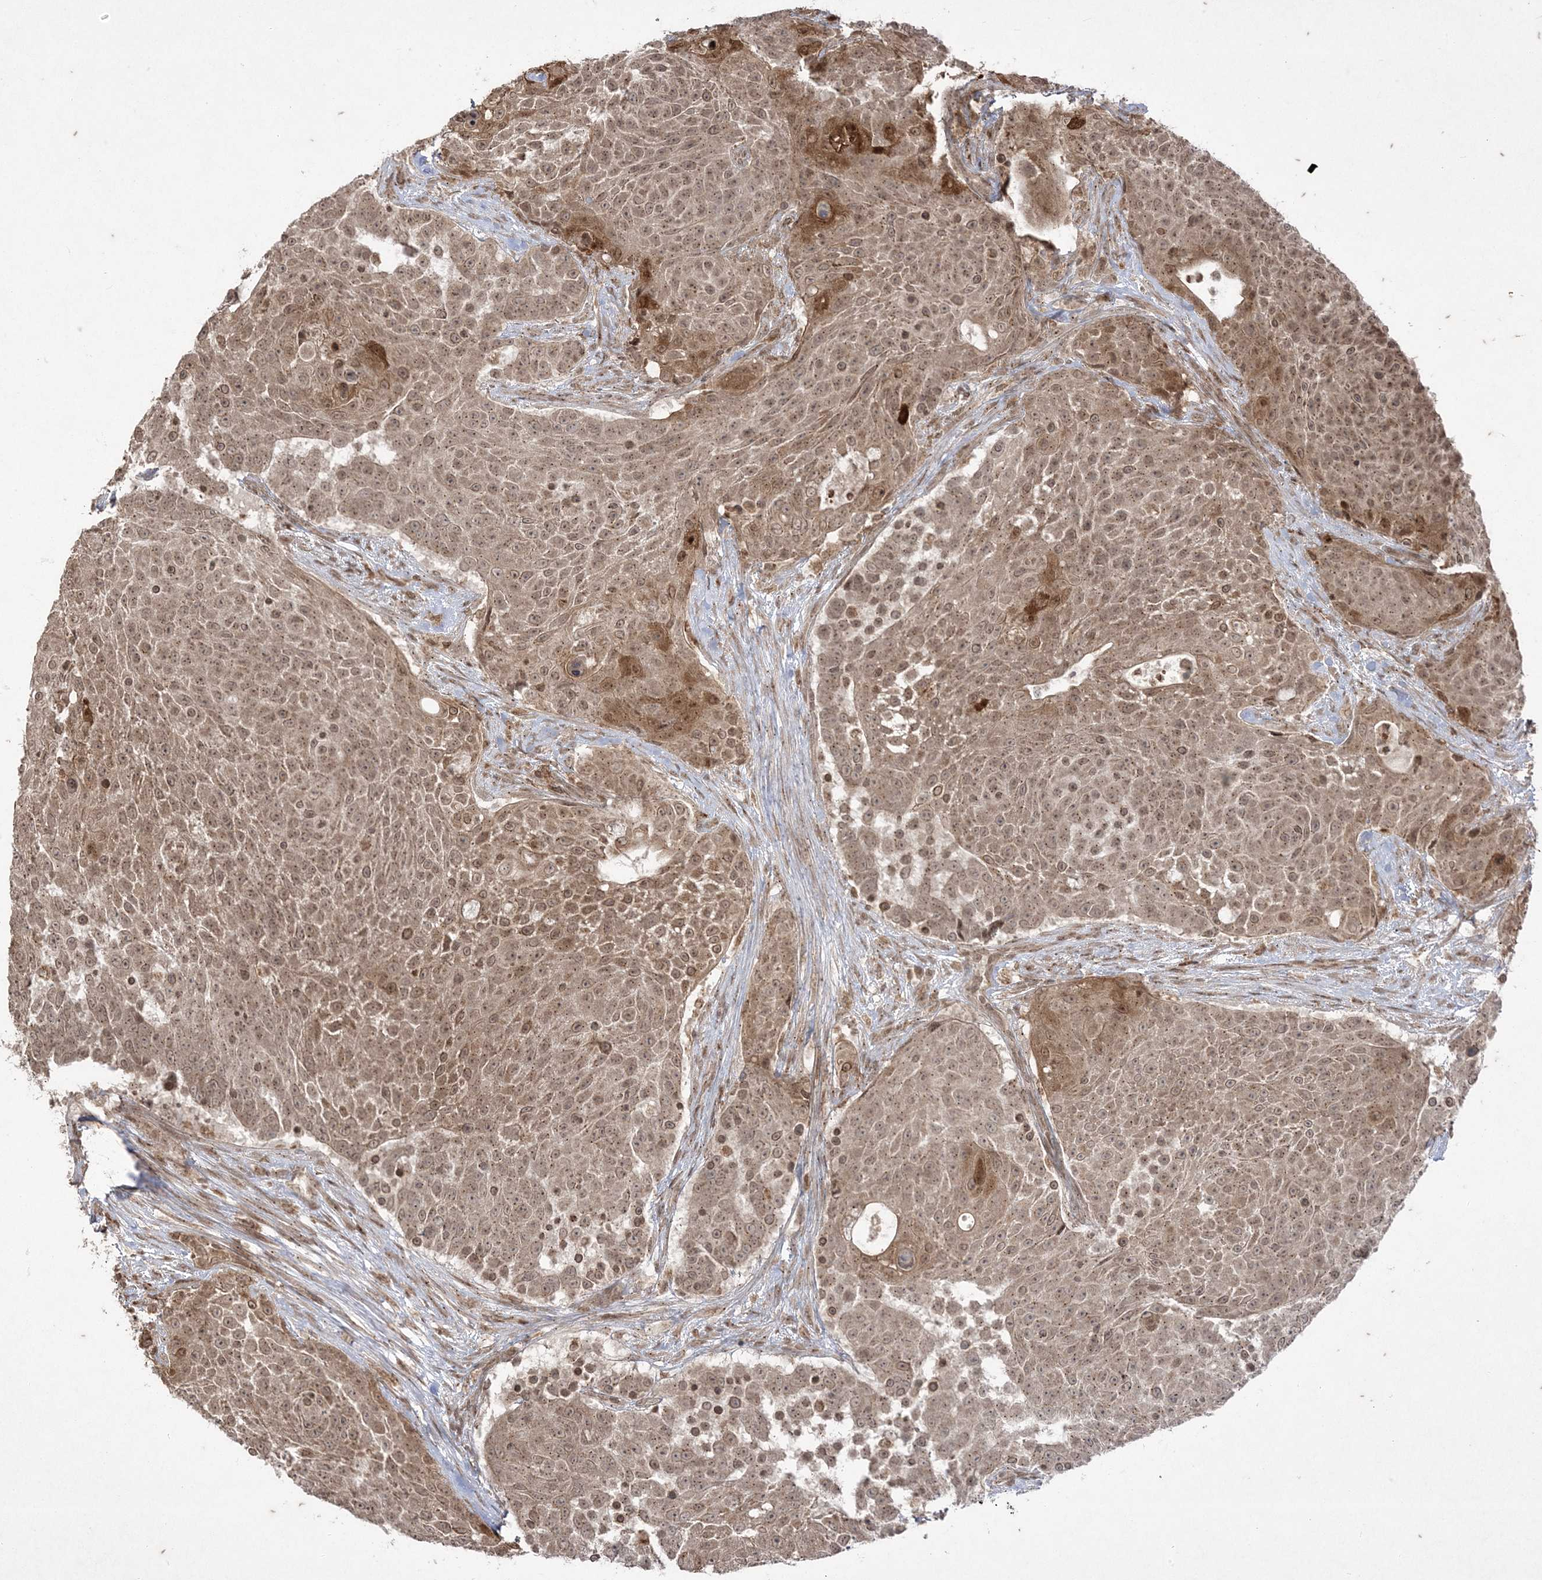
{"staining": {"intensity": "moderate", "quantity": ">75%", "location": "cytoplasmic/membranous,nuclear"}, "tissue": "urothelial cancer", "cell_type": "Tumor cells", "image_type": "cancer", "snomed": [{"axis": "morphology", "description": "Urothelial carcinoma, High grade"}, {"axis": "topography", "description": "Urinary bladder"}], "caption": "A brown stain highlights moderate cytoplasmic/membranous and nuclear expression of a protein in human urothelial cancer tumor cells.", "gene": "RRAS", "patient": {"sex": "female", "age": 63}}